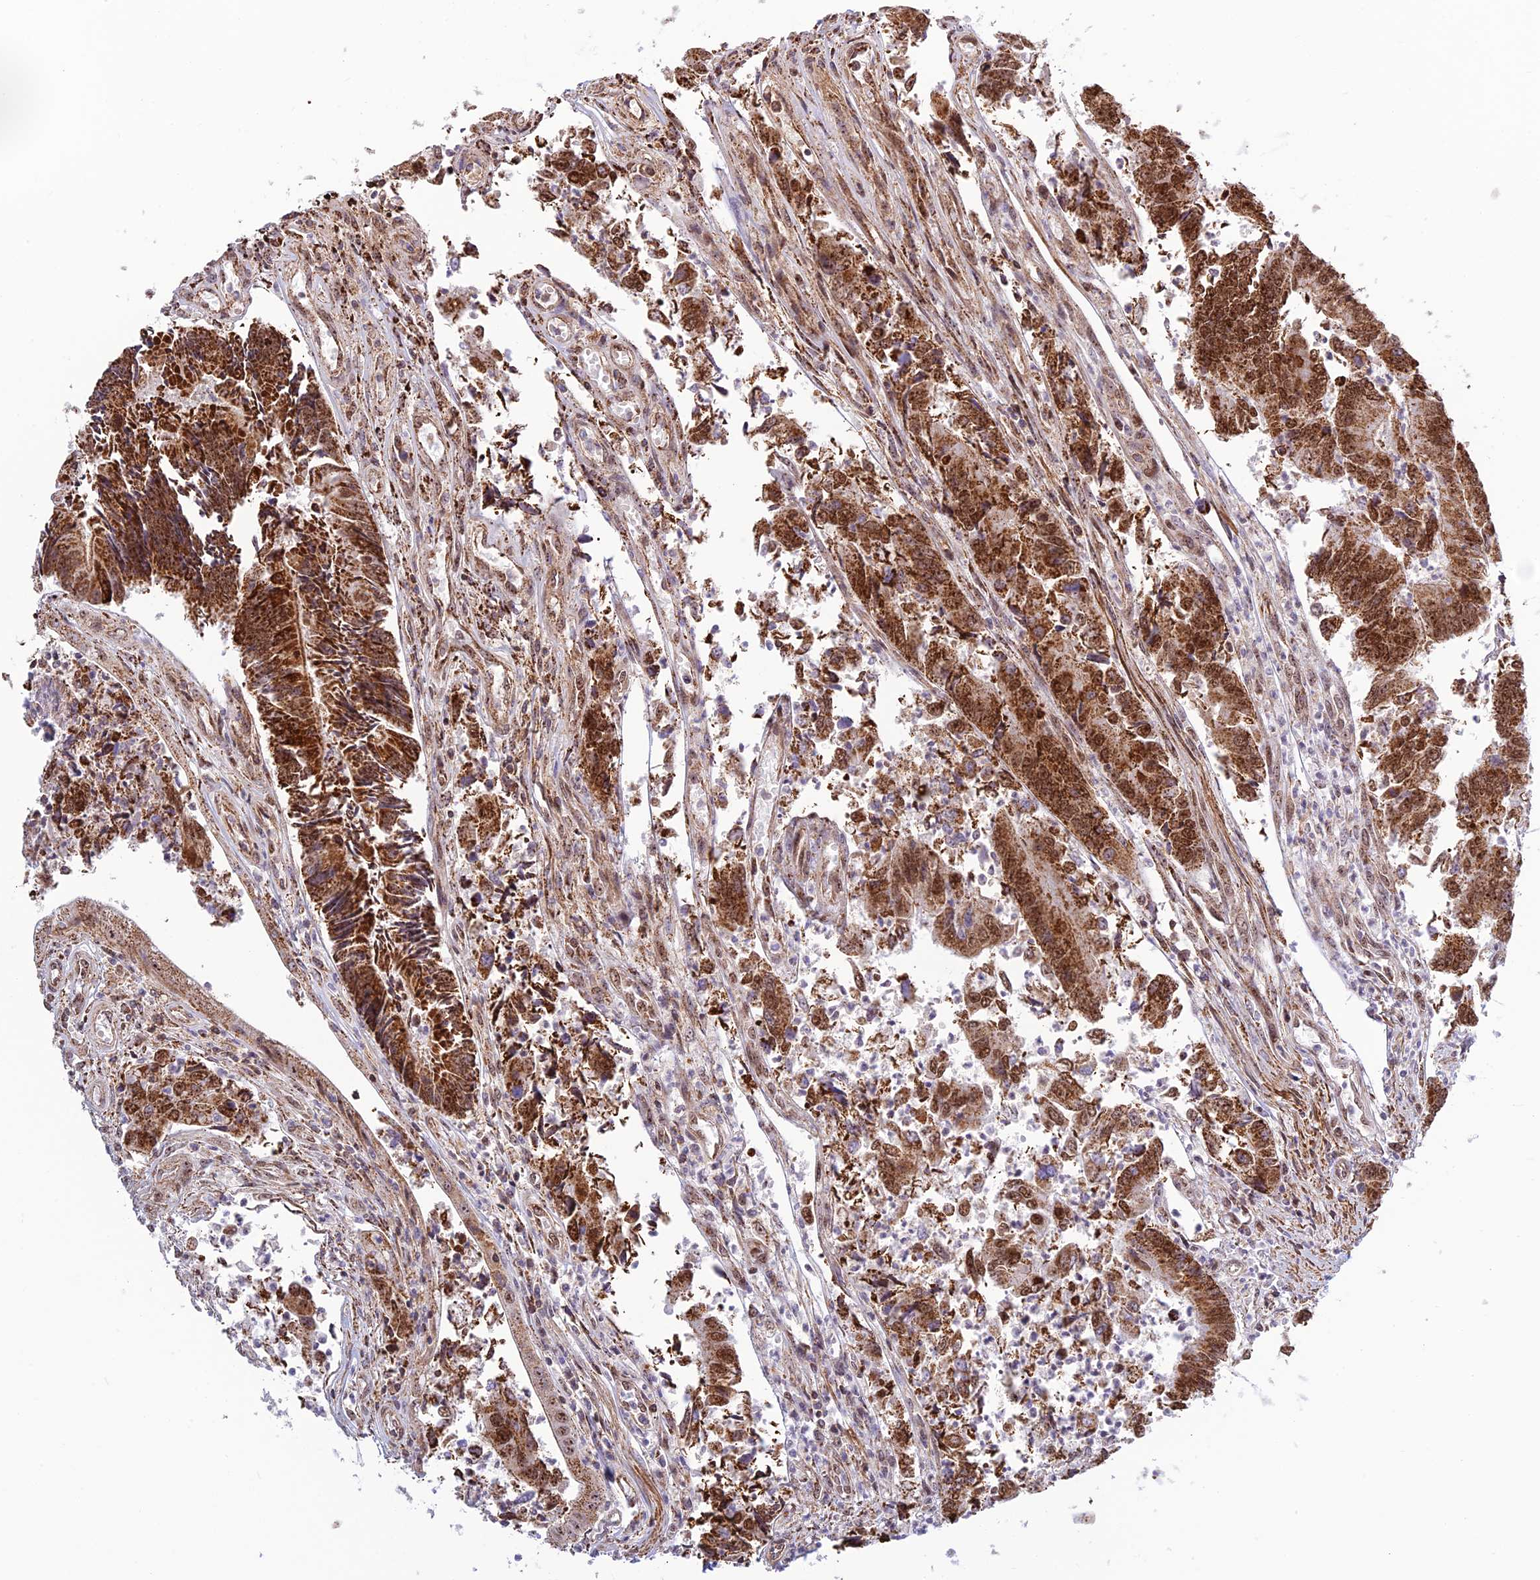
{"staining": {"intensity": "strong", "quantity": ">75%", "location": "cytoplasmic/membranous"}, "tissue": "colorectal cancer", "cell_type": "Tumor cells", "image_type": "cancer", "snomed": [{"axis": "morphology", "description": "Adenocarcinoma, NOS"}, {"axis": "topography", "description": "Colon"}], "caption": "This photomicrograph reveals colorectal adenocarcinoma stained with IHC to label a protein in brown. The cytoplasmic/membranous of tumor cells show strong positivity for the protein. Nuclei are counter-stained blue.", "gene": "POLR1G", "patient": {"sex": "female", "age": 67}}